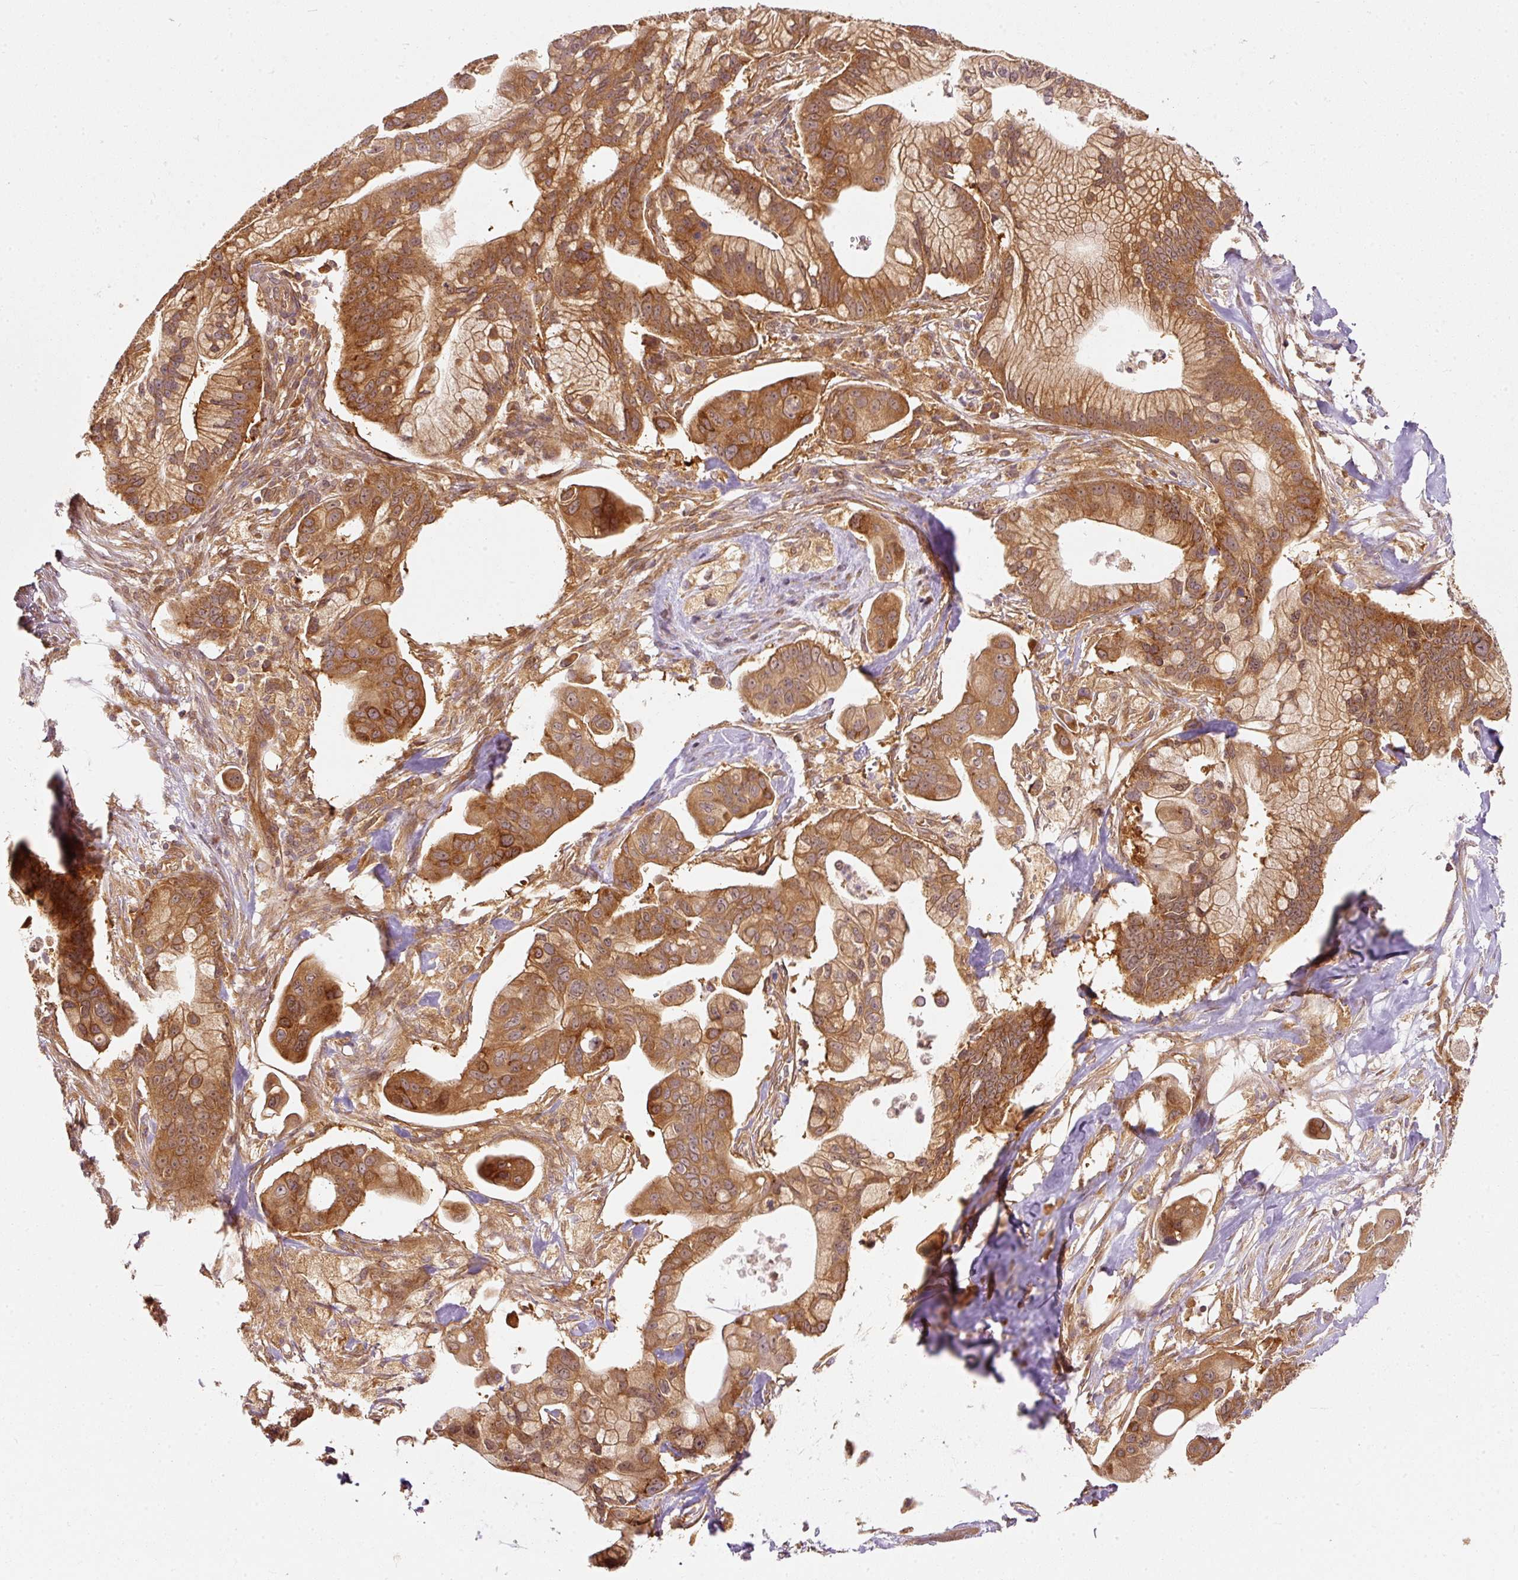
{"staining": {"intensity": "moderate", "quantity": ">75%", "location": "cytoplasmic/membranous"}, "tissue": "pancreatic cancer", "cell_type": "Tumor cells", "image_type": "cancer", "snomed": [{"axis": "morphology", "description": "Adenocarcinoma, NOS"}, {"axis": "topography", "description": "Pancreas"}], "caption": "Immunohistochemical staining of human pancreatic cancer reveals medium levels of moderate cytoplasmic/membranous protein expression in approximately >75% of tumor cells.", "gene": "EIF3B", "patient": {"sex": "male", "age": 68}}